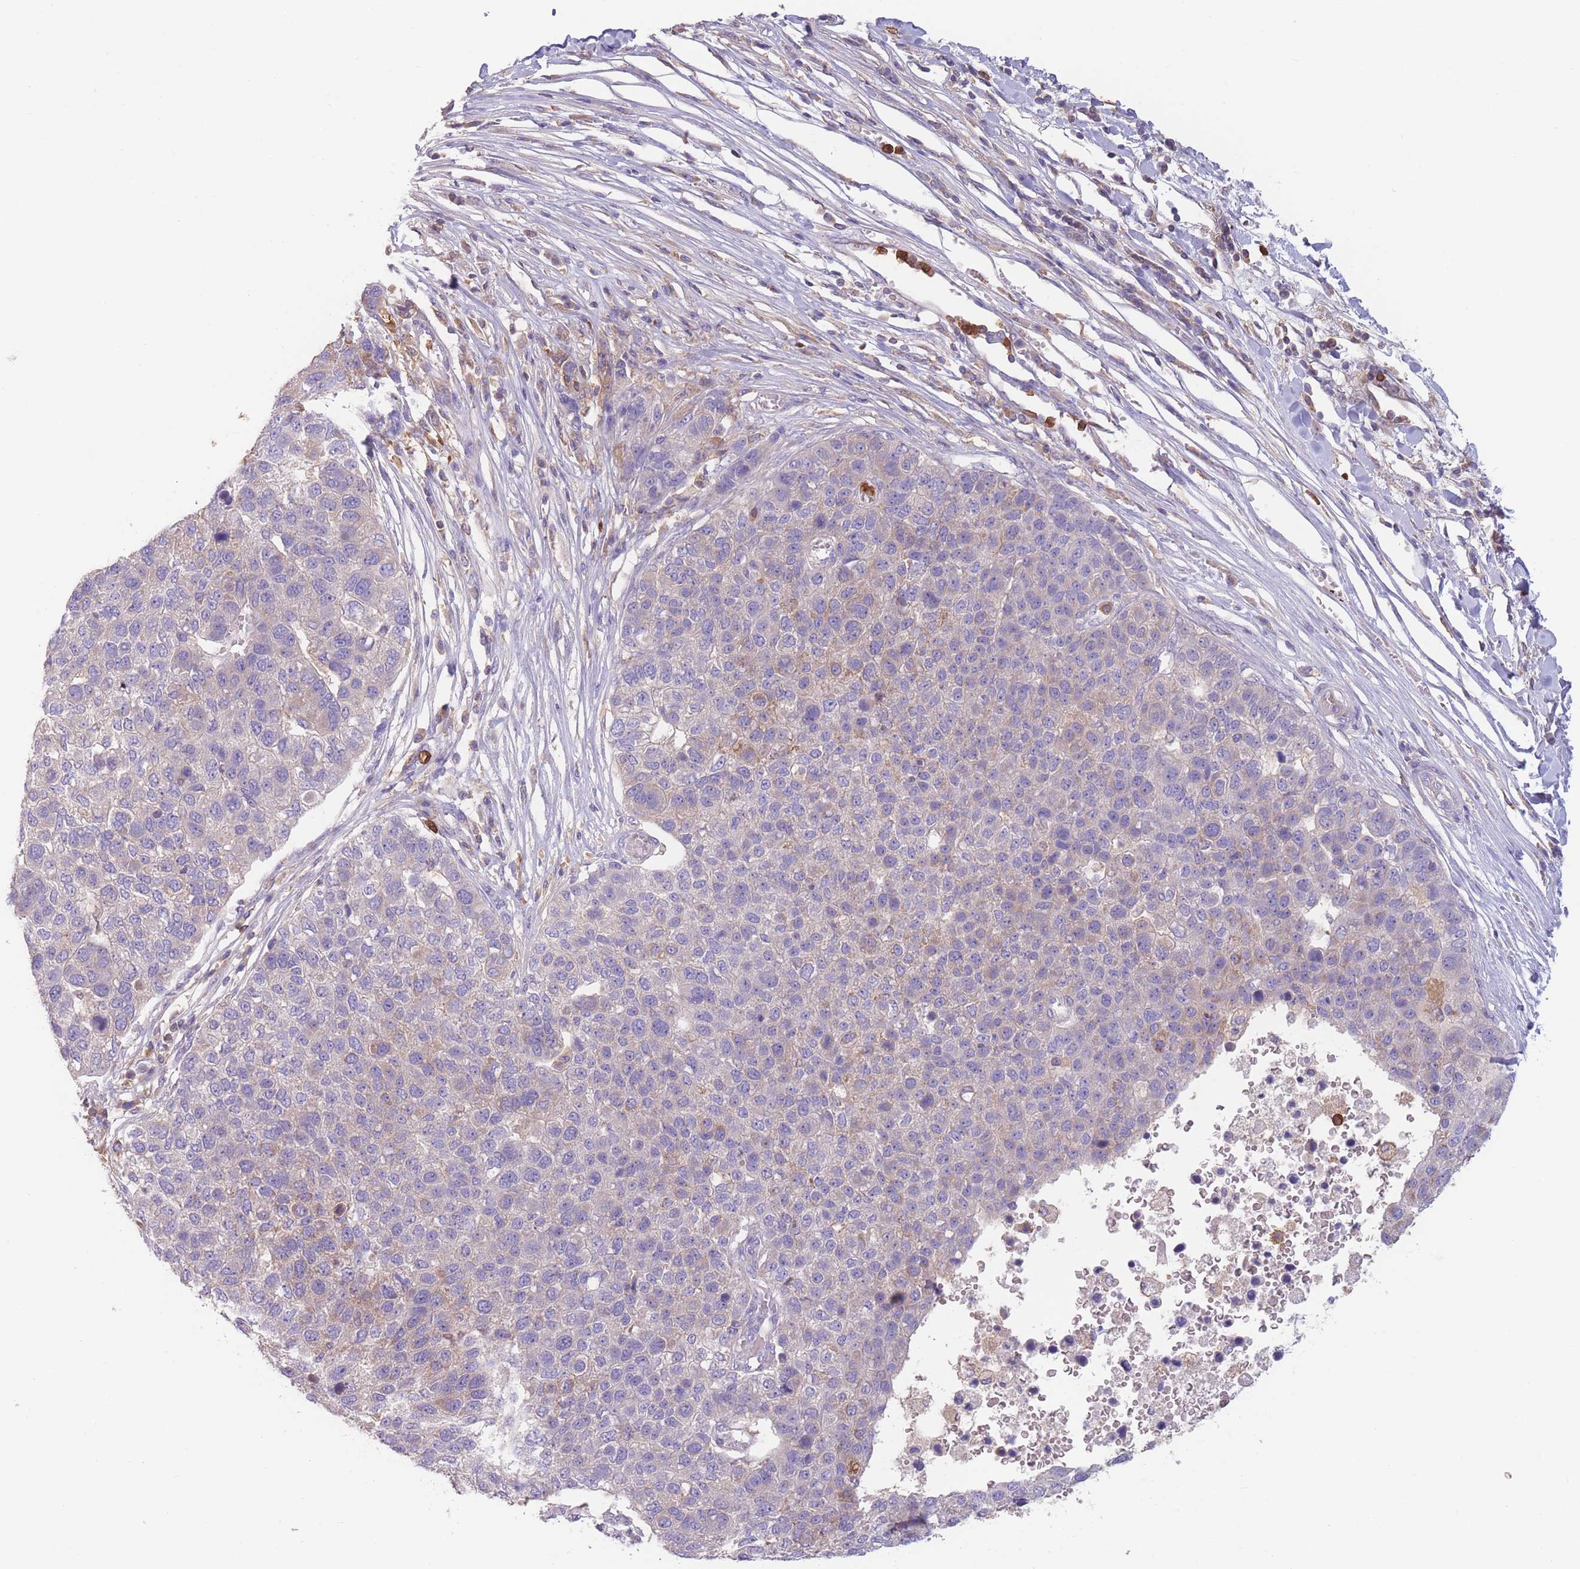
{"staining": {"intensity": "negative", "quantity": "none", "location": "none"}, "tissue": "pancreatic cancer", "cell_type": "Tumor cells", "image_type": "cancer", "snomed": [{"axis": "morphology", "description": "Adenocarcinoma, NOS"}, {"axis": "topography", "description": "Pancreas"}], "caption": "Immunohistochemistry histopathology image of human pancreatic adenocarcinoma stained for a protein (brown), which shows no positivity in tumor cells. The staining was performed using DAB to visualize the protein expression in brown, while the nuclei were stained in blue with hematoxylin (Magnification: 20x).", "gene": "ST3GAL4", "patient": {"sex": "female", "age": 61}}